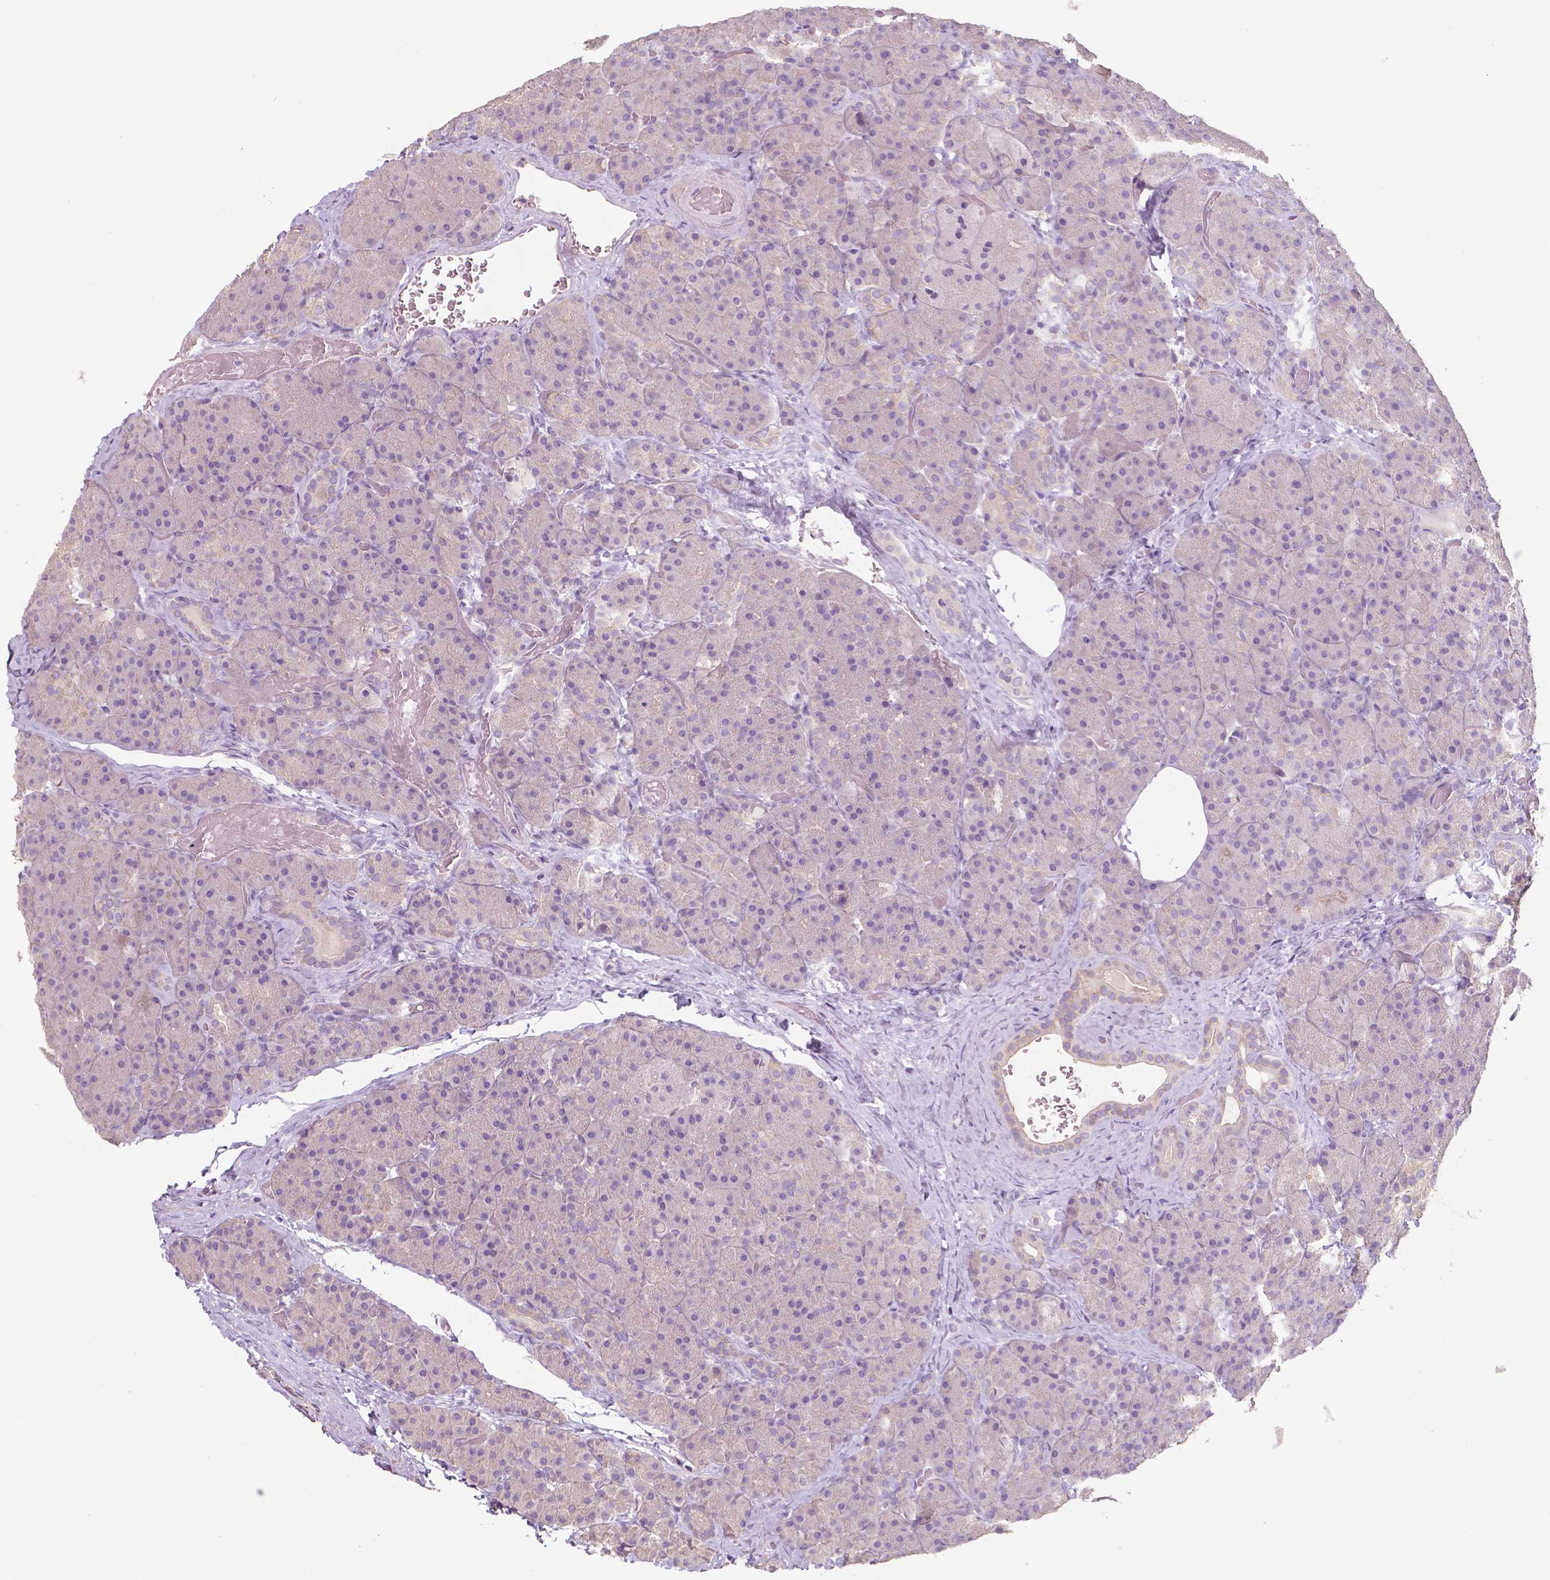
{"staining": {"intensity": "negative", "quantity": "none", "location": "none"}, "tissue": "pancreas", "cell_type": "Exocrine glandular cells", "image_type": "normal", "snomed": [{"axis": "morphology", "description": "Normal tissue, NOS"}, {"axis": "topography", "description": "Pancreas"}], "caption": "This is an IHC micrograph of normal human pancreas. There is no expression in exocrine glandular cells.", "gene": "CRMP1", "patient": {"sex": "male", "age": 57}}